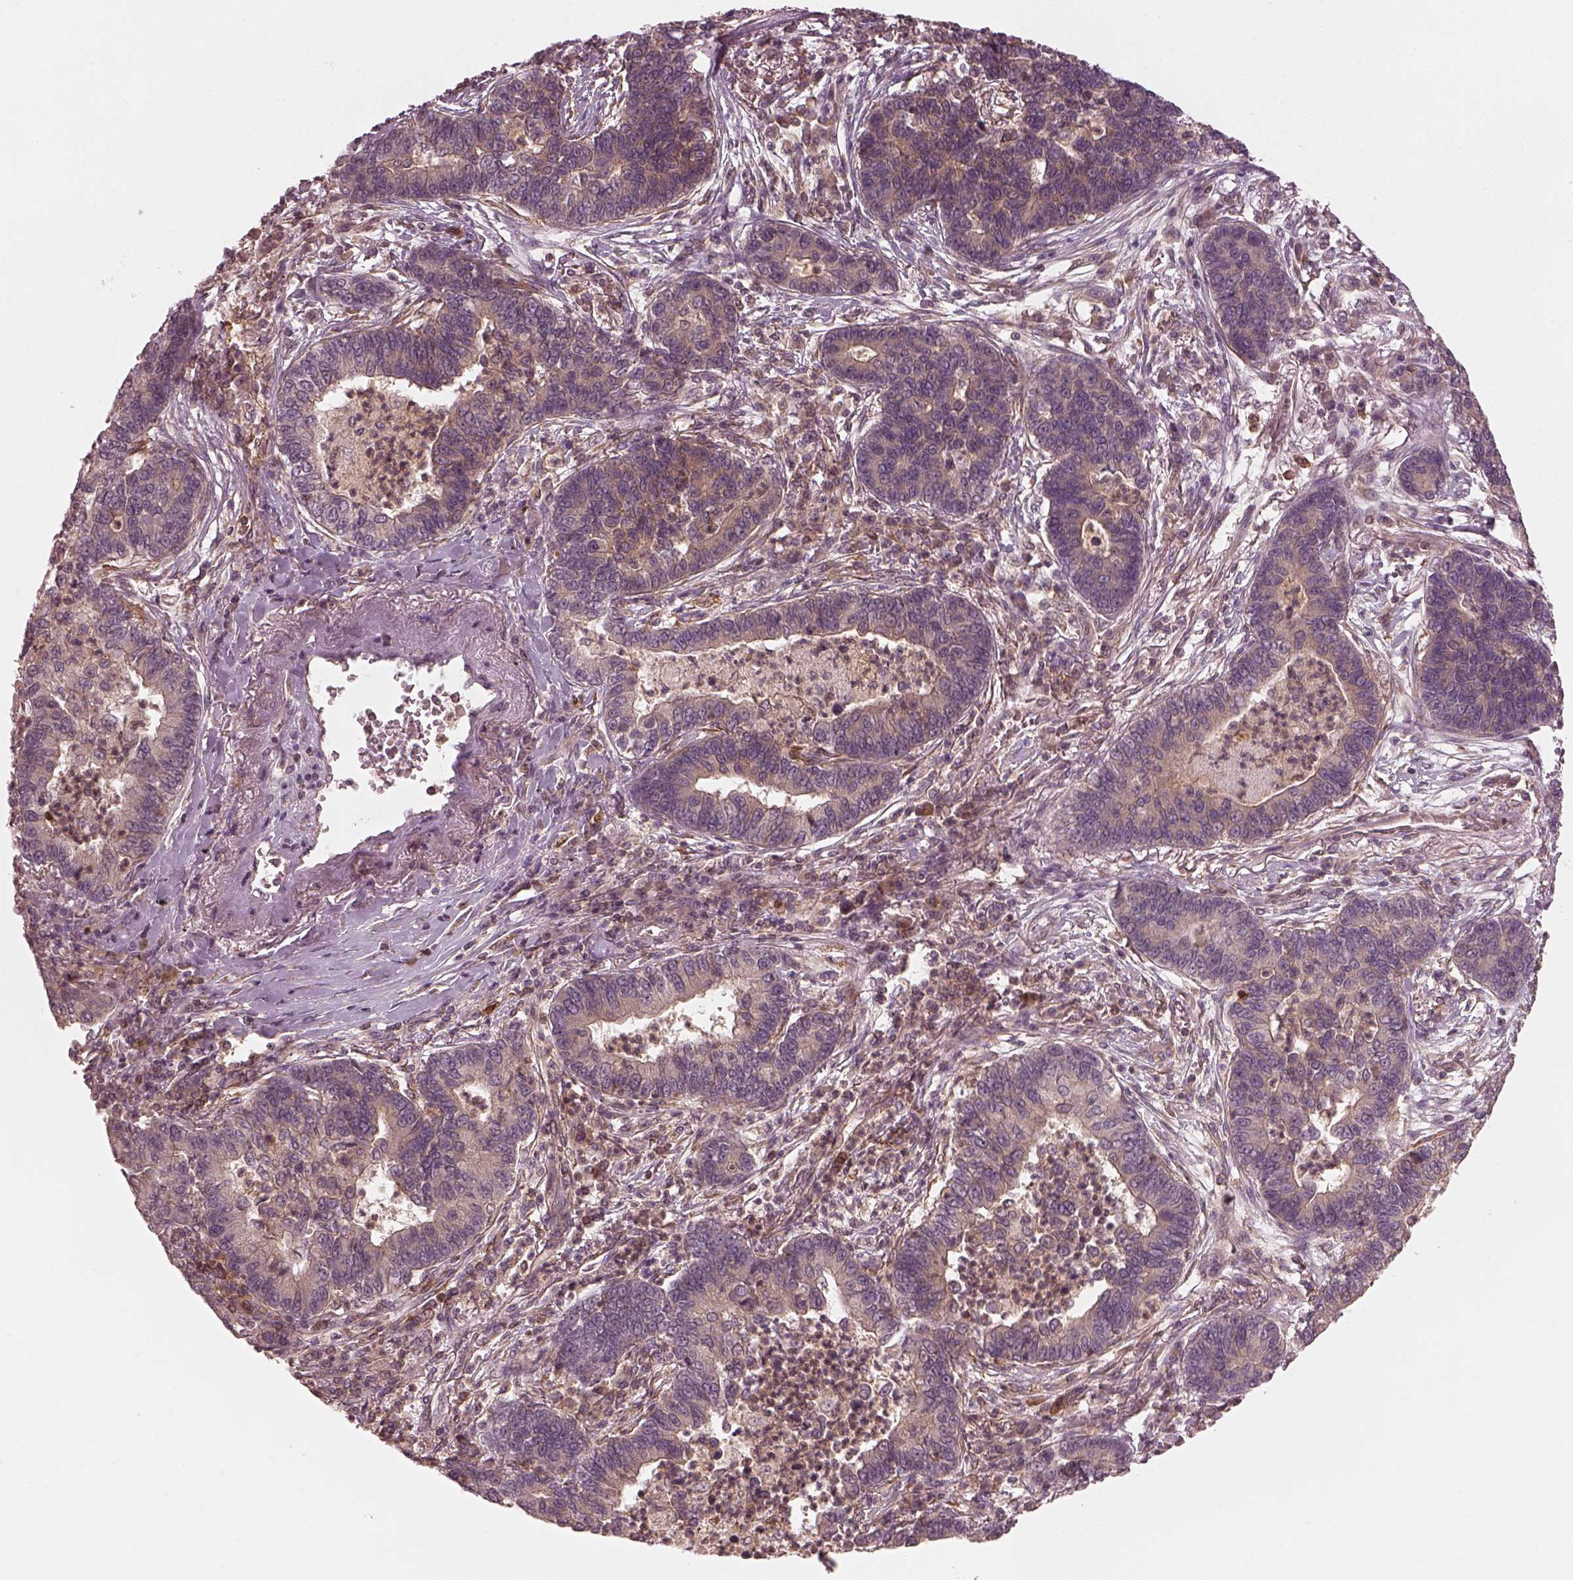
{"staining": {"intensity": "weak", "quantity": "<25%", "location": "cytoplasmic/membranous"}, "tissue": "lung cancer", "cell_type": "Tumor cells", "image_type": "cancer", "snomed": [{"axis": "morphology", "description": "Adenocarcinoma, NOS"}, {"axis": "topography", "description": "Lung"}], "caption": "High power microscopy micrograph of an IHC image of lung adenocarcinoma, revealing no significant staining in tumor cells.", "gene": "FAM107B", "patient": {"sex": "female", "age": 57}}